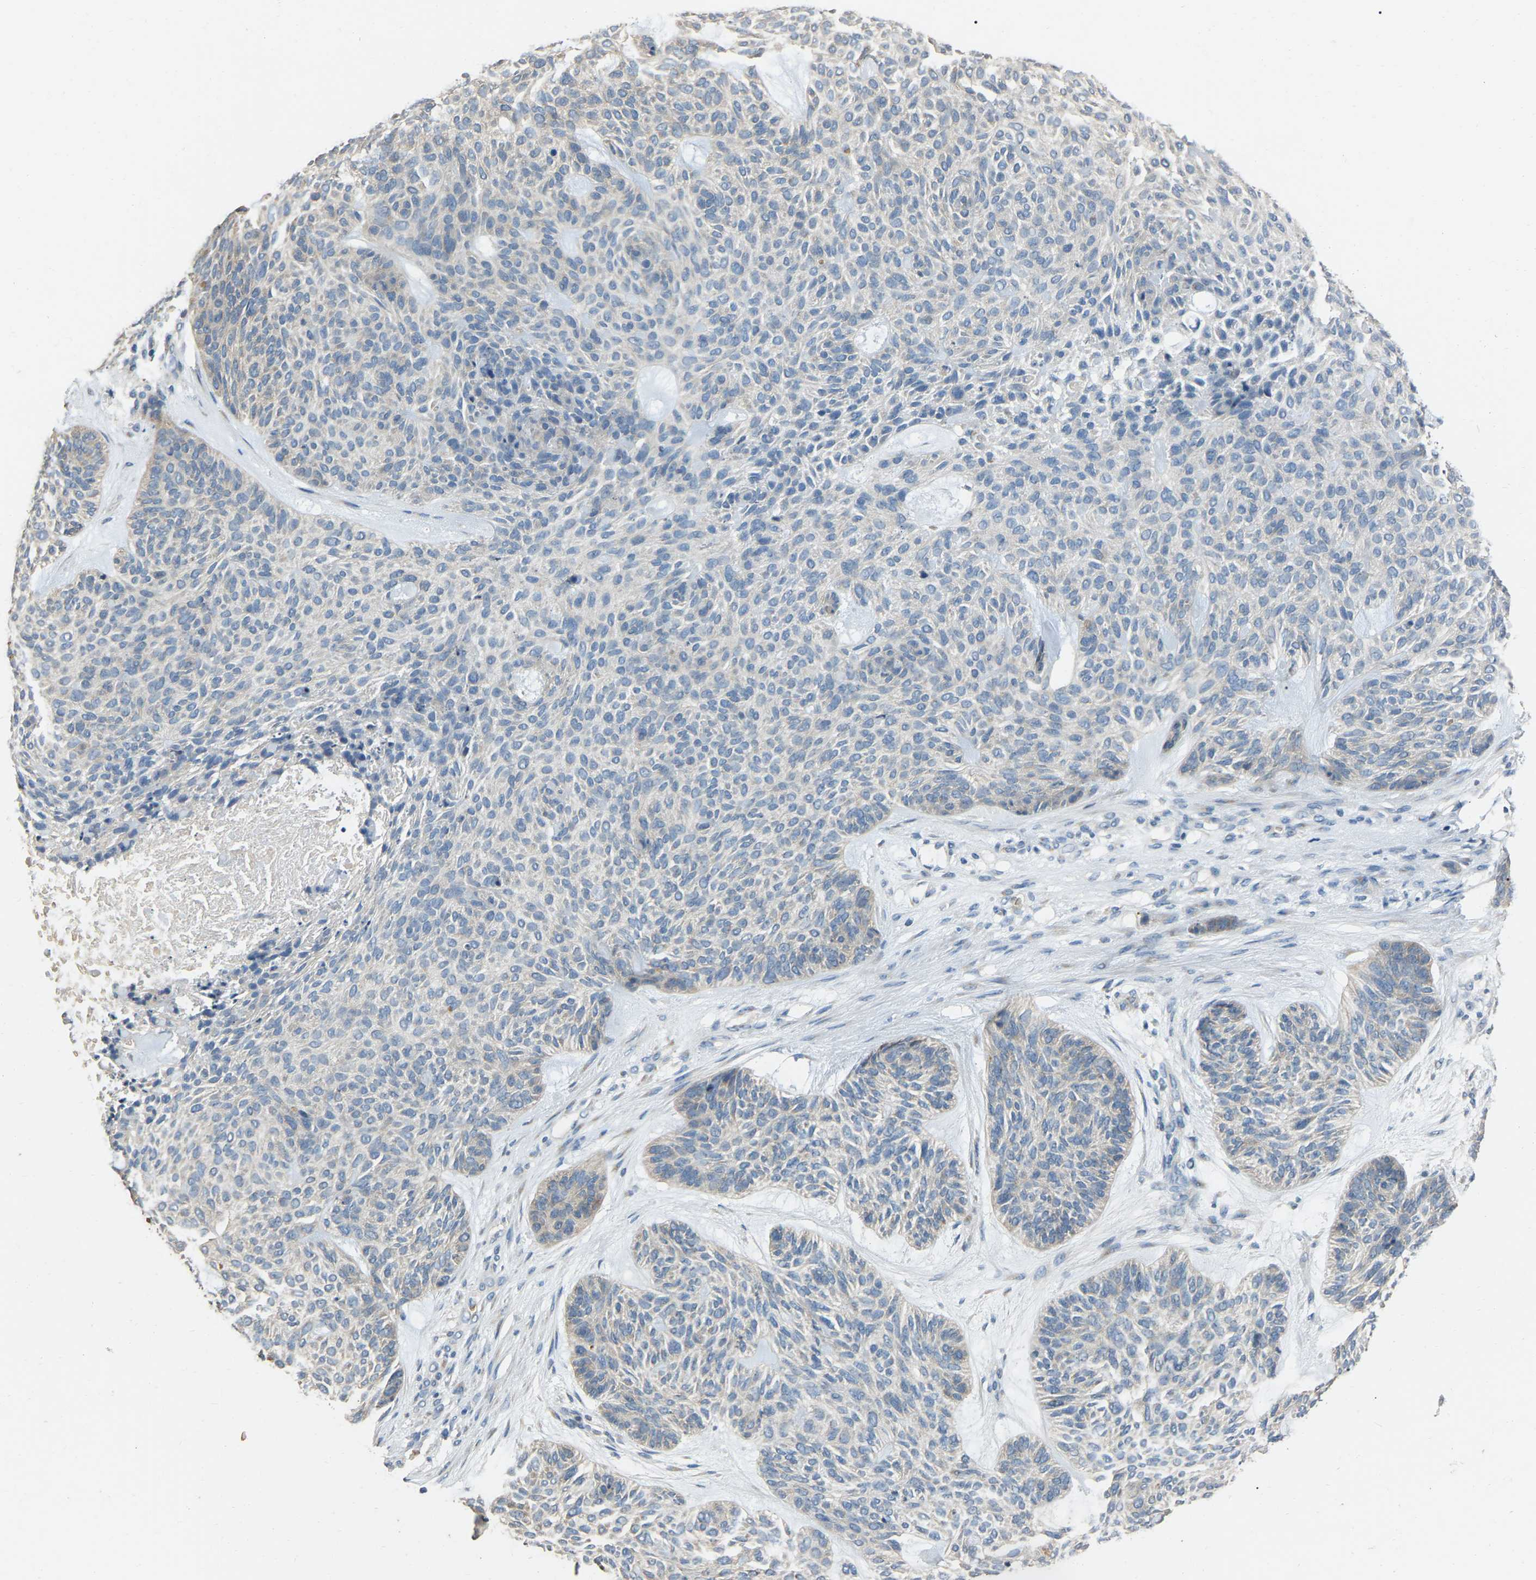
{"staining": {"intensity": "negative", "quantity": "none", "location": "none"}, "tissue": "skin cancer", "cell_type": "Tumor cells", "image_type": "cancer", "snomed": [{"axis": "morphology", "description": "Basal cell carcinoma"}, {"axis": "topography", "description": "Skin"}], "caption": "DAB immunohistochemical staining of basal cell carcinoma (skin) demonstrates no significant positivity in tumor cells.", "gene": "CFAP298", "patient": {"sex": "male", "age": 55}}